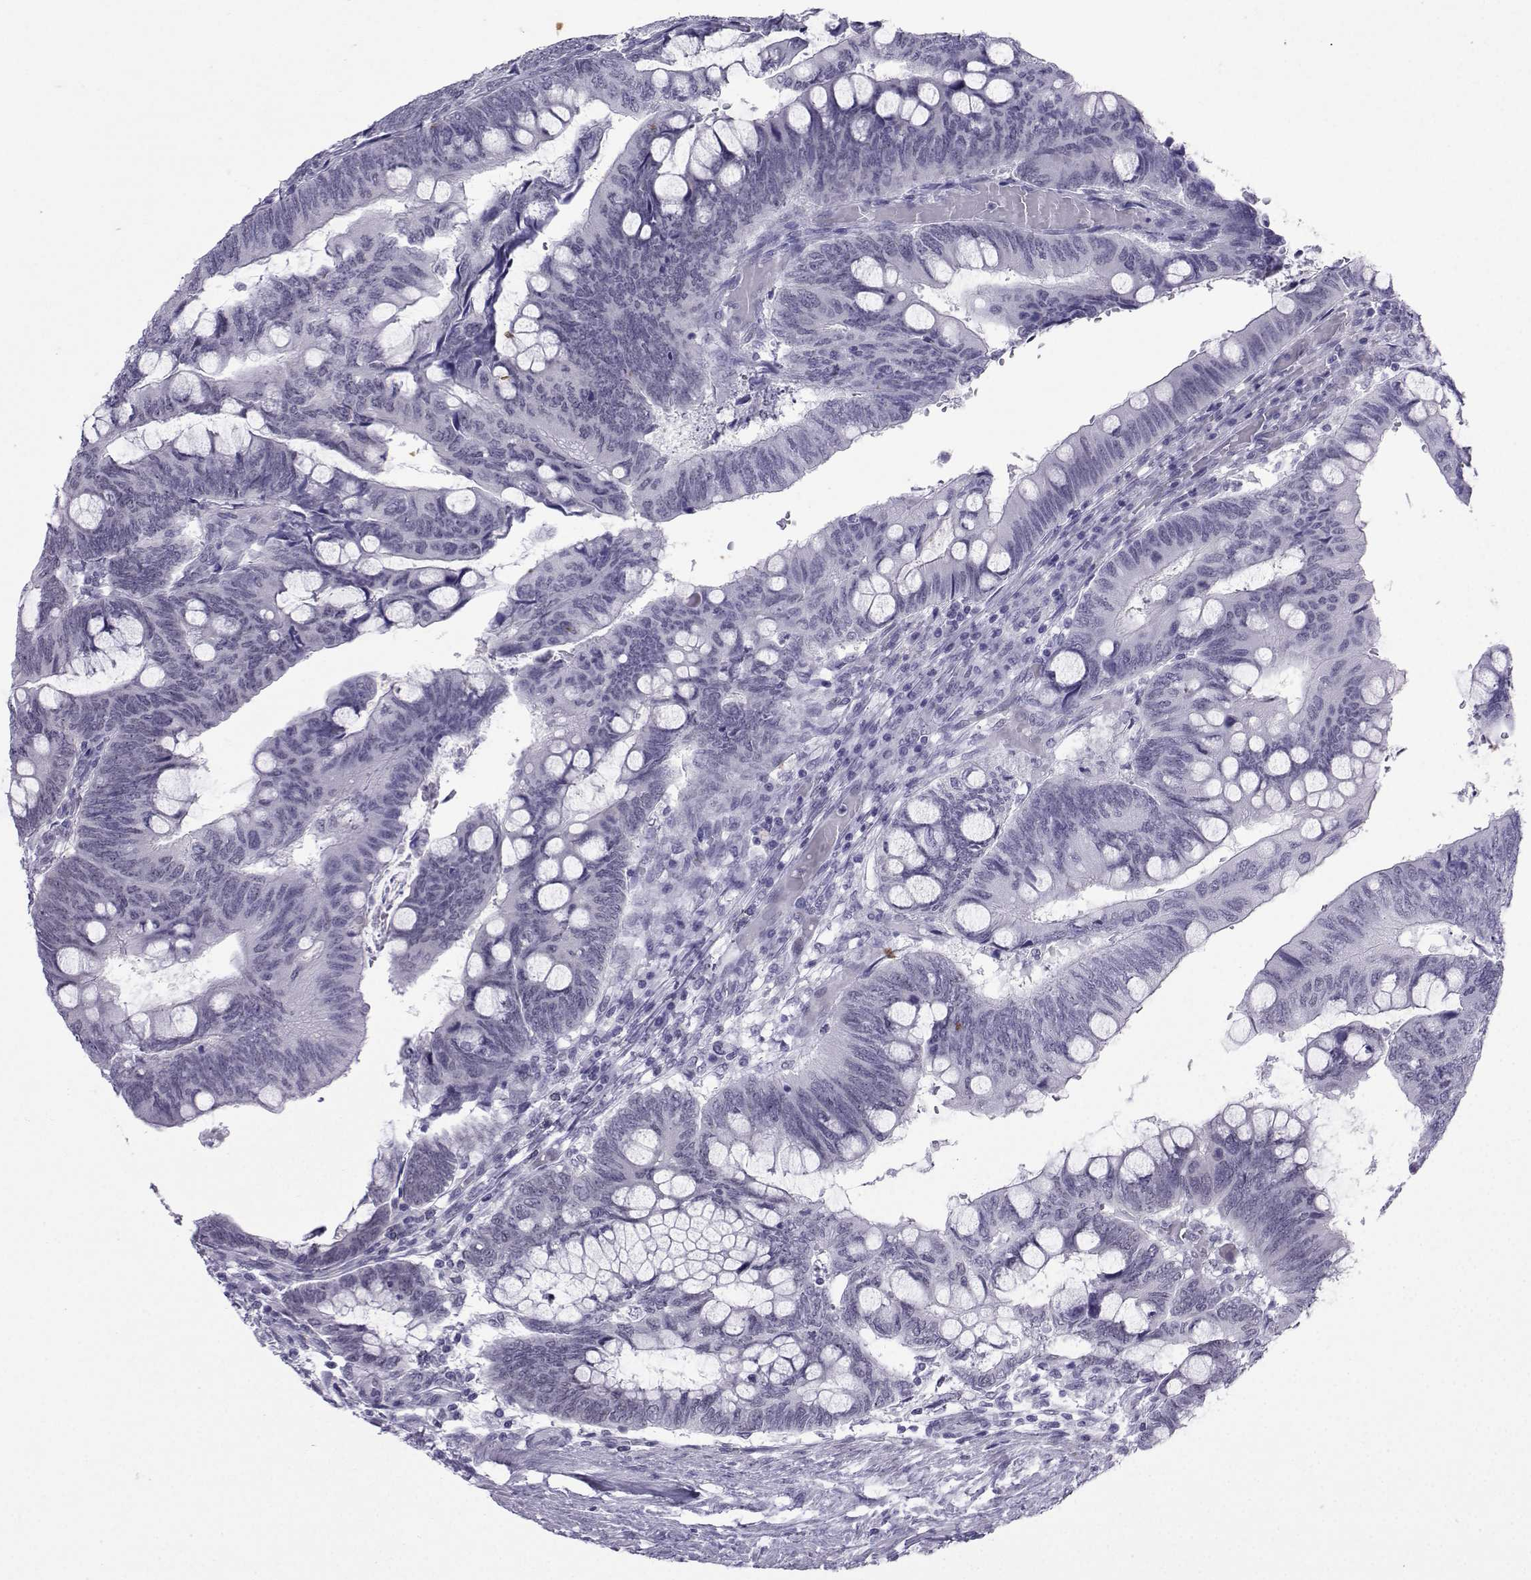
{"staining": {"intensity": "negative", "quantity": "none", "location": "none"}, "tissue": "colorectal cancer", "cell_type": "Tumor cells", "image_type": "cancer", "snomed": [{"axis": "morphology", "description": "Normal tissue, NOS"}, {"axis": "morphology", "description": "Adenocarcinoma, NOS"}, {"axis": "topography", "description": "Rectum"}], "caption": "Photomicrograph shows no significant protein expression in tumor cells of colorectal adenocarcinoma.", "gene": "LORICRIN", "patient": {"sex": "male", "age": 92}}